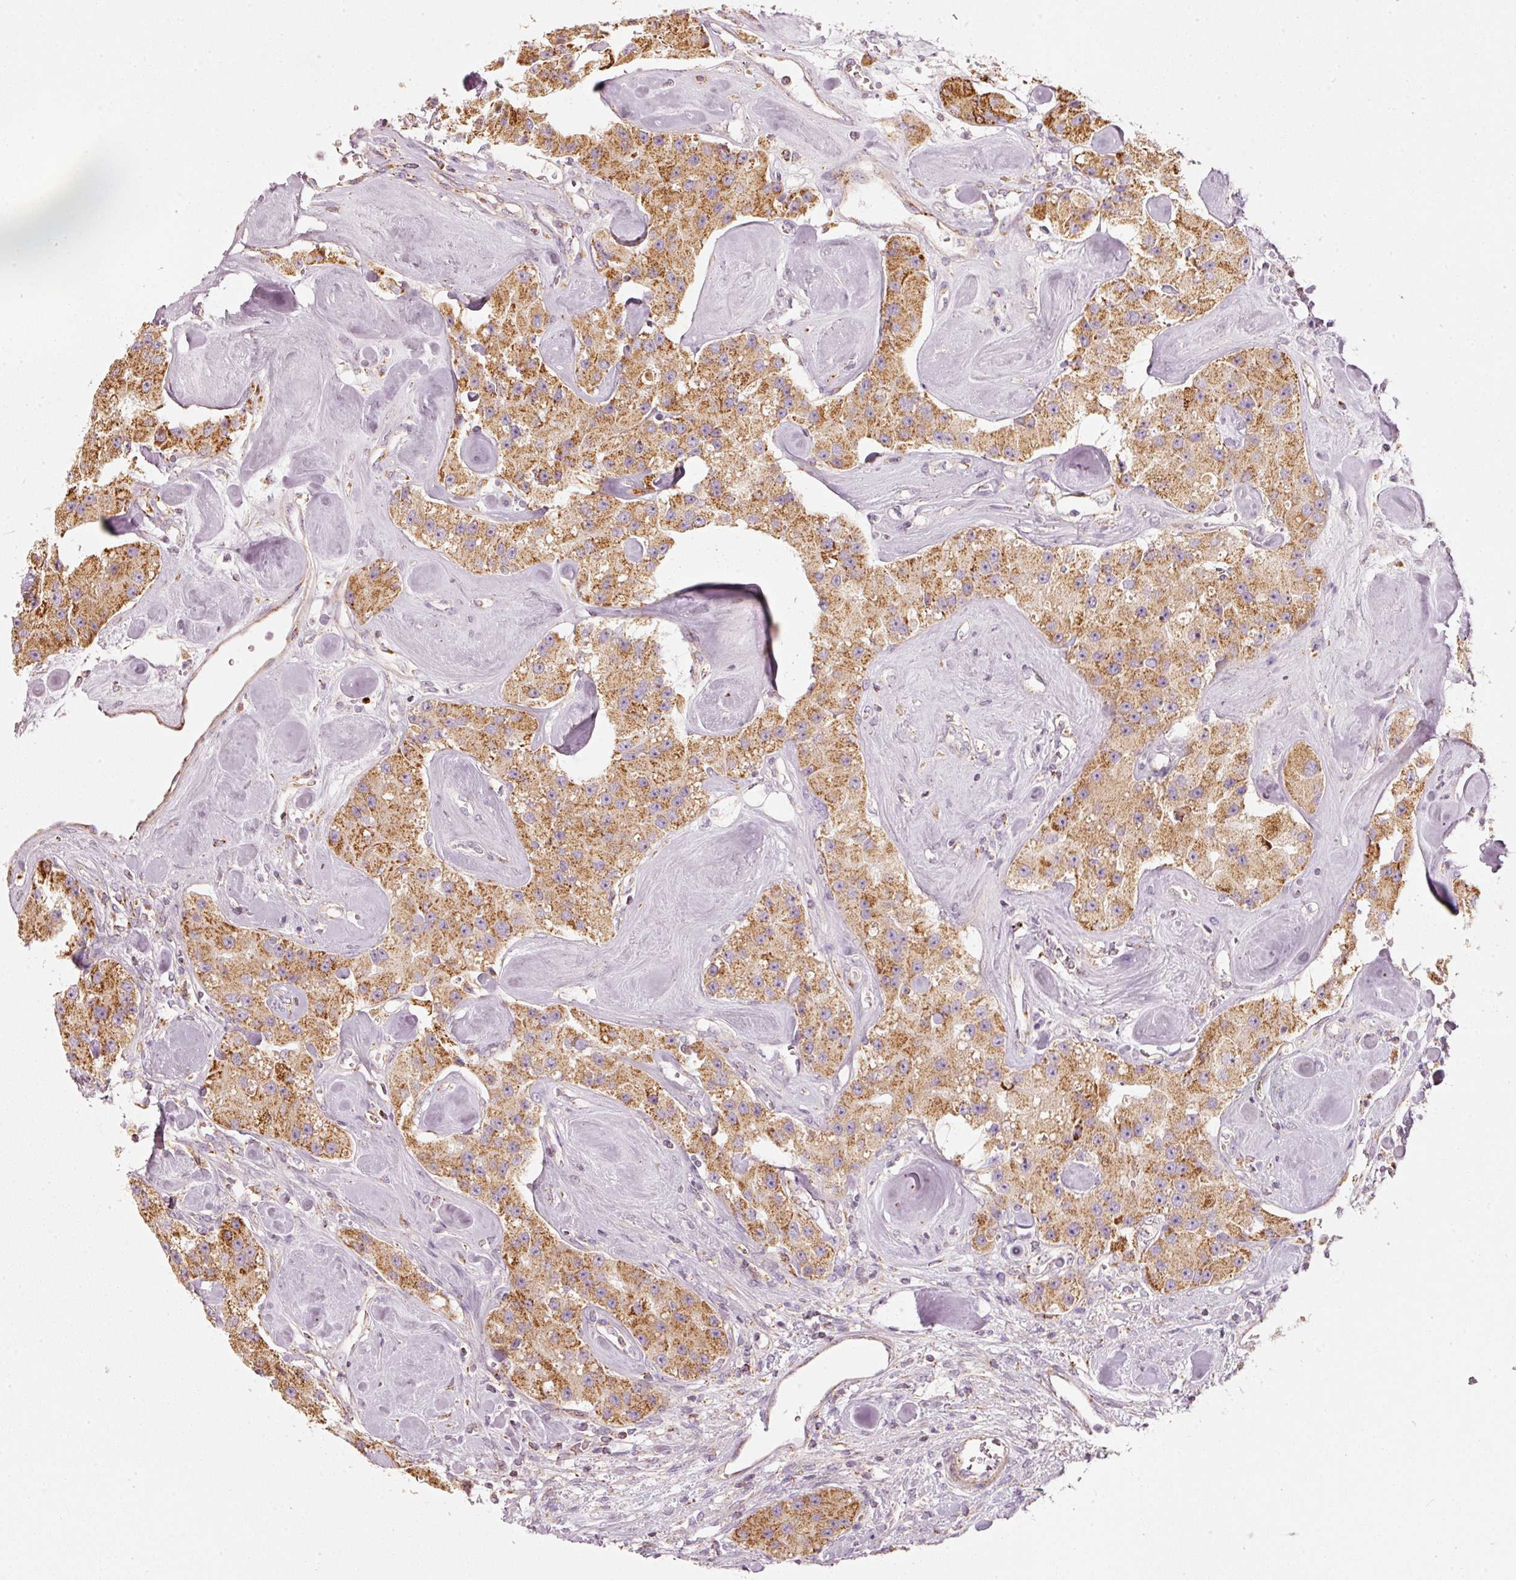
{"staining": {"intensity": "moderate", "quantity": ">75%", "location": "cytoplasmic/membranous"}, "tissue": "carcinoid", "cell_type": "Tumor cells", "image_type": "cancer", "snomed": [{"axis": "morphology", "description": "Carcinoid, malignant, NOS"}, {"axis": "topography", "description": "Pancreas"}], "caption": "A high-resolution image shows immunohistochemistry staining of carcinoid, which exhibits moderate cytoplasmic/membranous expression in approximately >75% of tumor cells.", "gene": "C17orf98", "patient": {"sex": "male", "age": 41}}